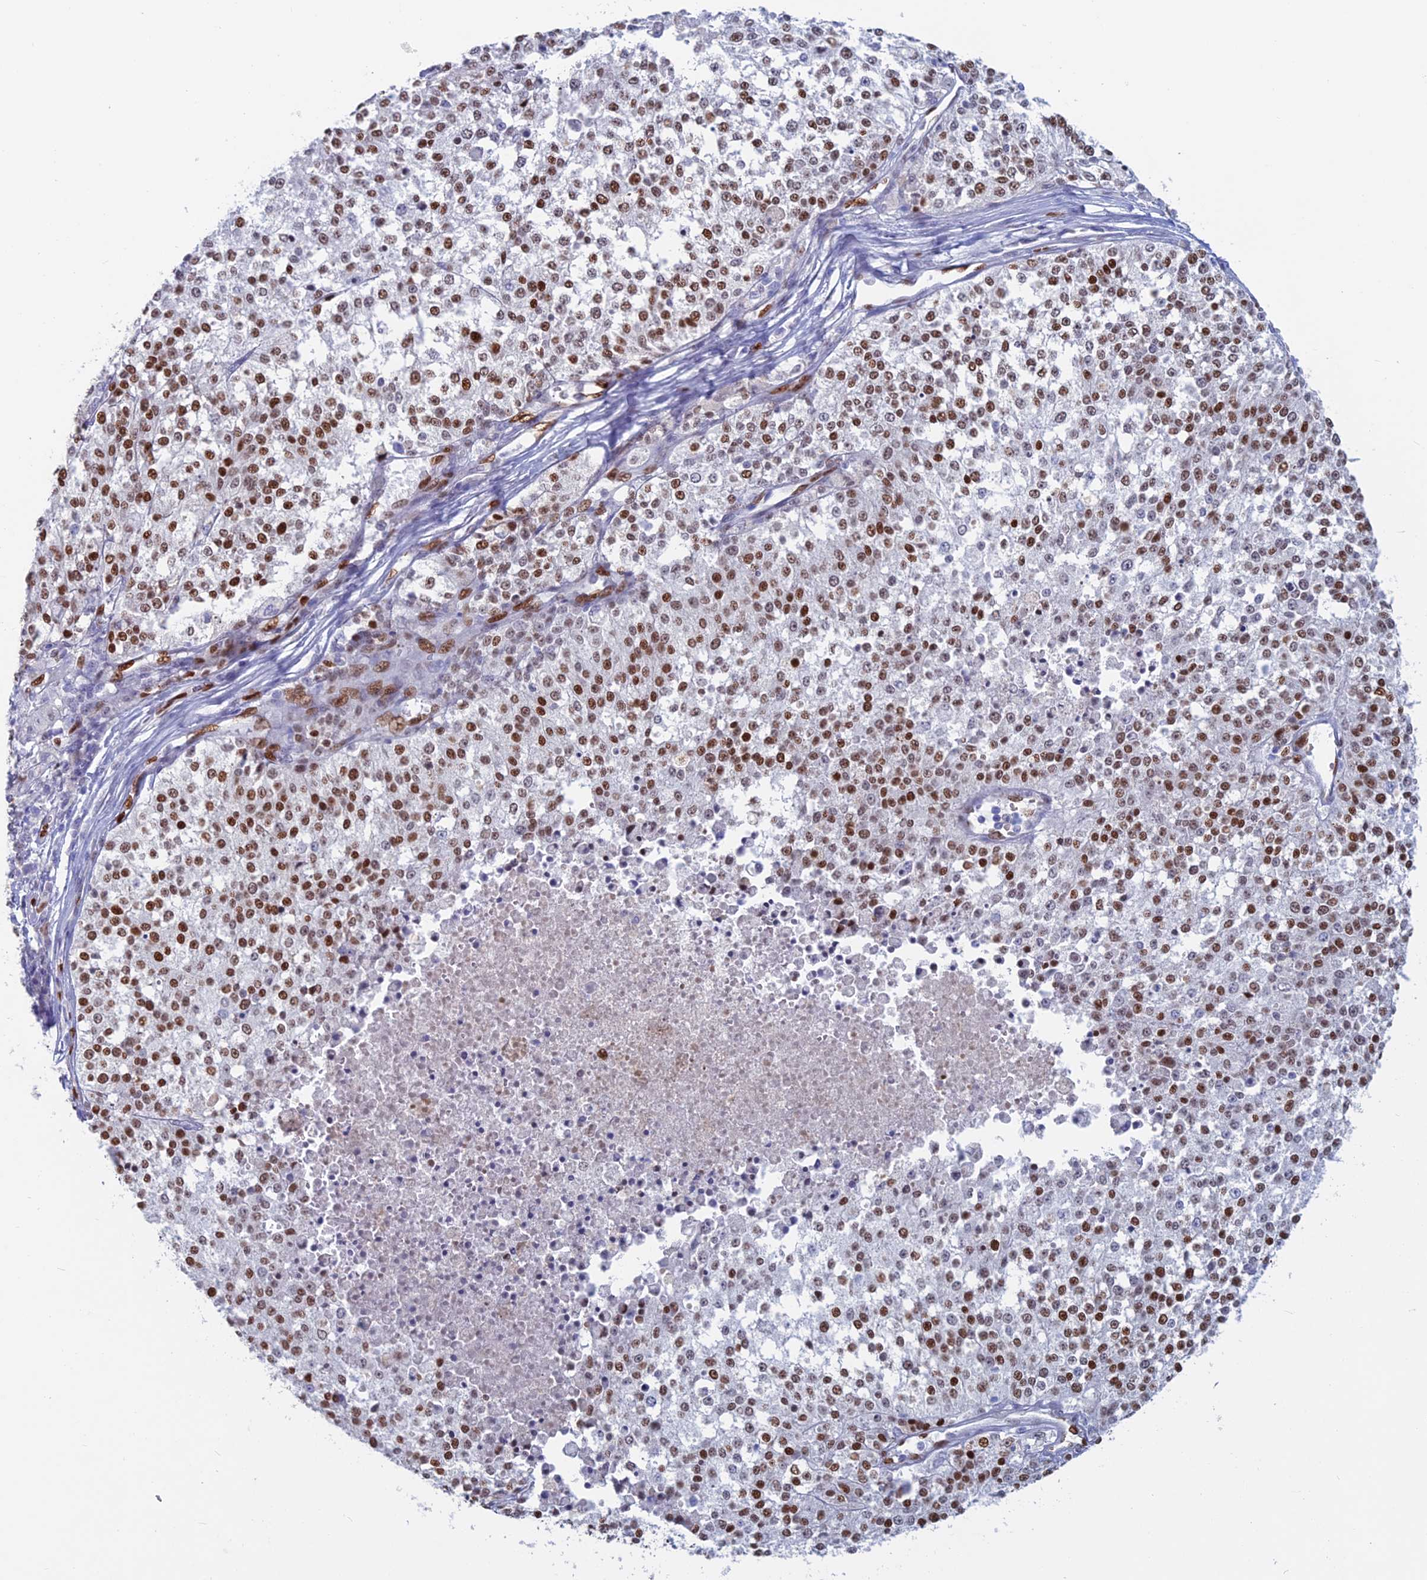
{"staining": {"intensity": "moderate", "quantity": ">75%", "location": "nuclear"}, "tissue": "melanoma", "cell_type": "Tumor cells", "image_type": "cancer", "snomed": [{"axis": "morphology", "description": "Malignant melanoma, NOS"}, {"axis": "topography", "description": "Skin"}], "caption": "A histopathology image of malignant melanoma stained for a protein exhibits moderate nuclear brown staining in tumor cells. (IHC, brightfield microscopy, high magnification).", "gene": "NOL4L", "patient": {"sex": "female", "age": 64}}